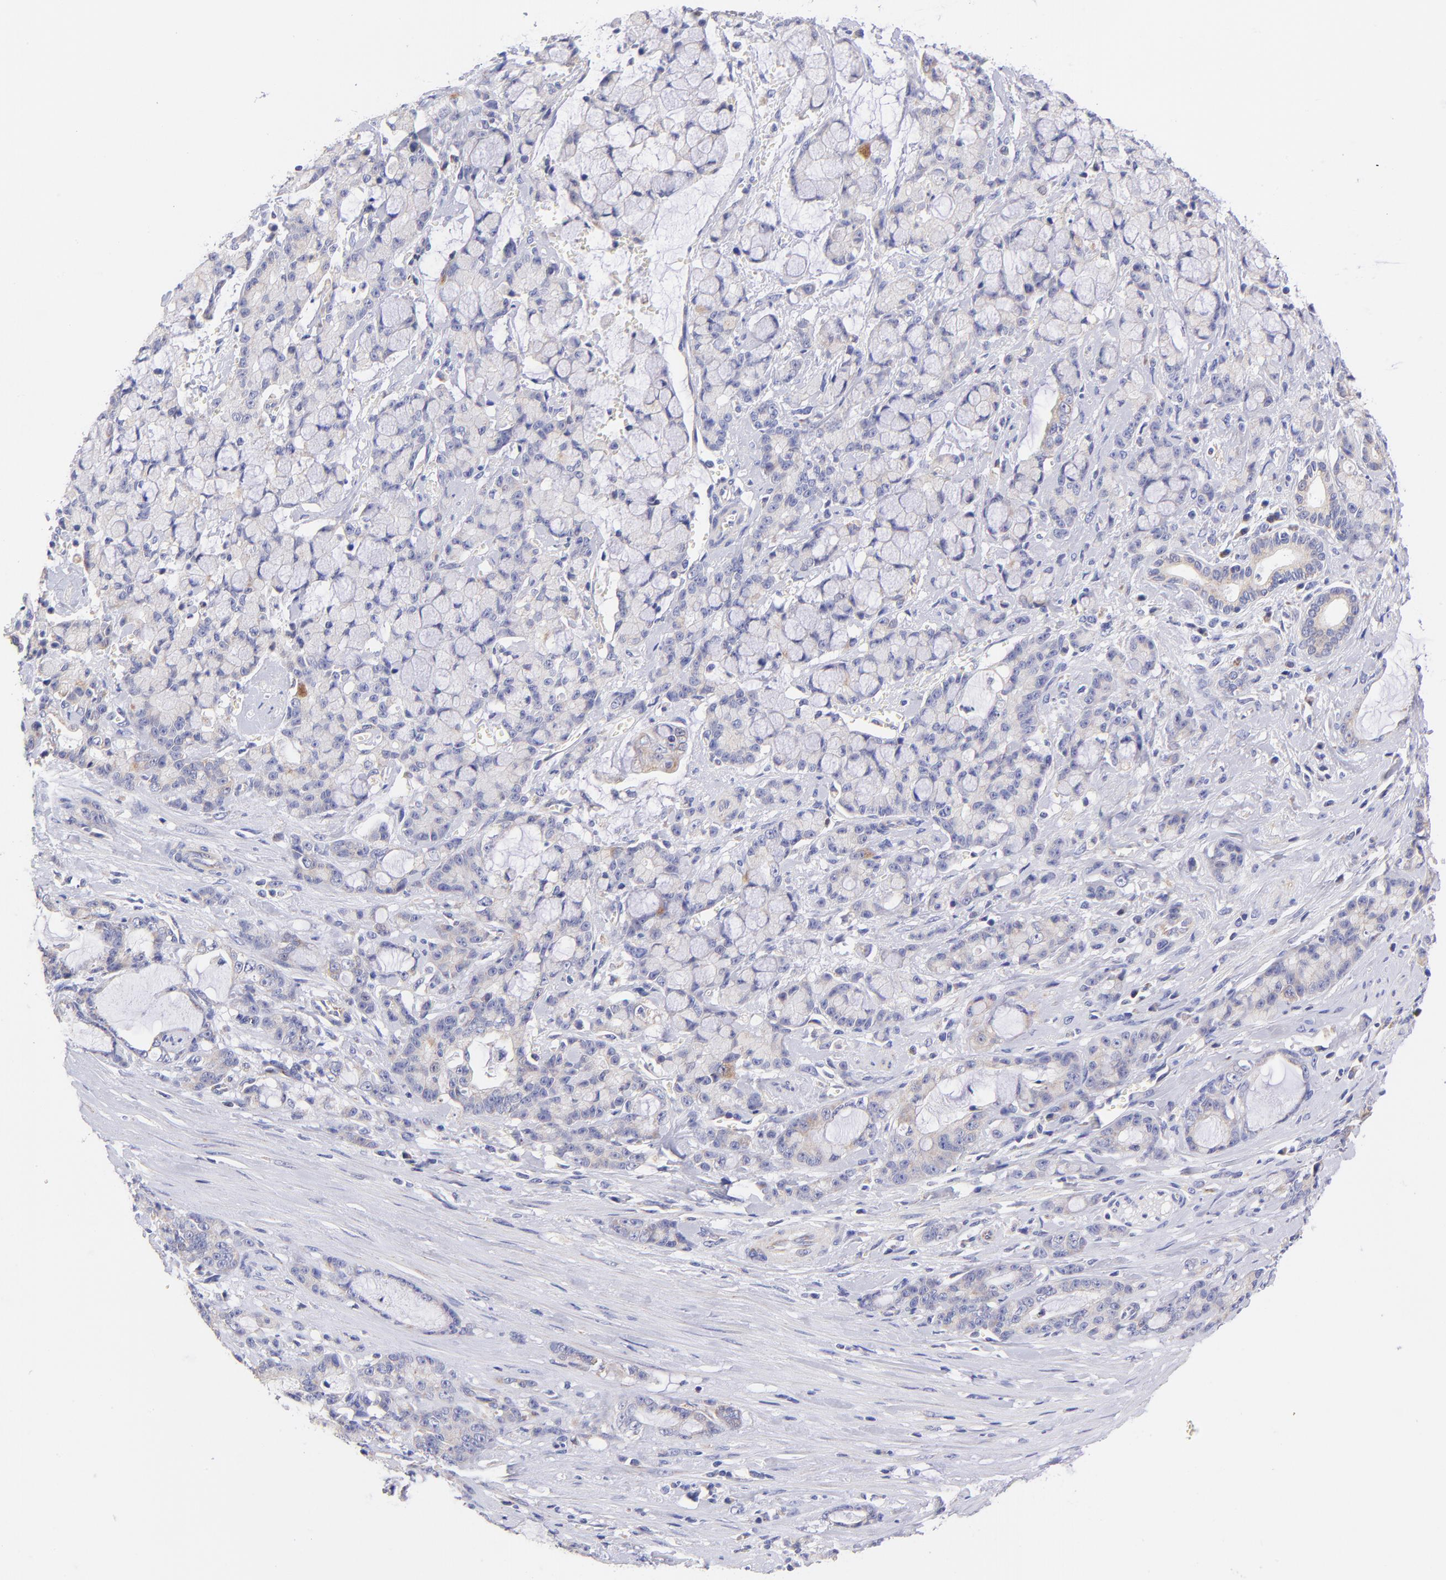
{"staining": {"intensity": "weak", "quantity": "25%-75%", "location": "cytoplasmic/membranous"}, "tissue": "pancreatic cancer", "cell_type": "Tumor cells", "image_type": "cancer", "snomed": [{"axis": "morphology", "description": "Adenocarcinoma, NOS"}, {"axis": "topography", "description": "Pancreas"}], "caption": "Brown immunohistochemical staining in human pancreatic cancer (adenocarcinoma) exhibits weak cytoplasmic/membranous positivity in approximately 25%-75% of tumor cells. (DAB = brown stain, brightfield microscopy at high magnification).", "gene": "NDUFB7", "patient": {"sex": "female", "age": 73}}